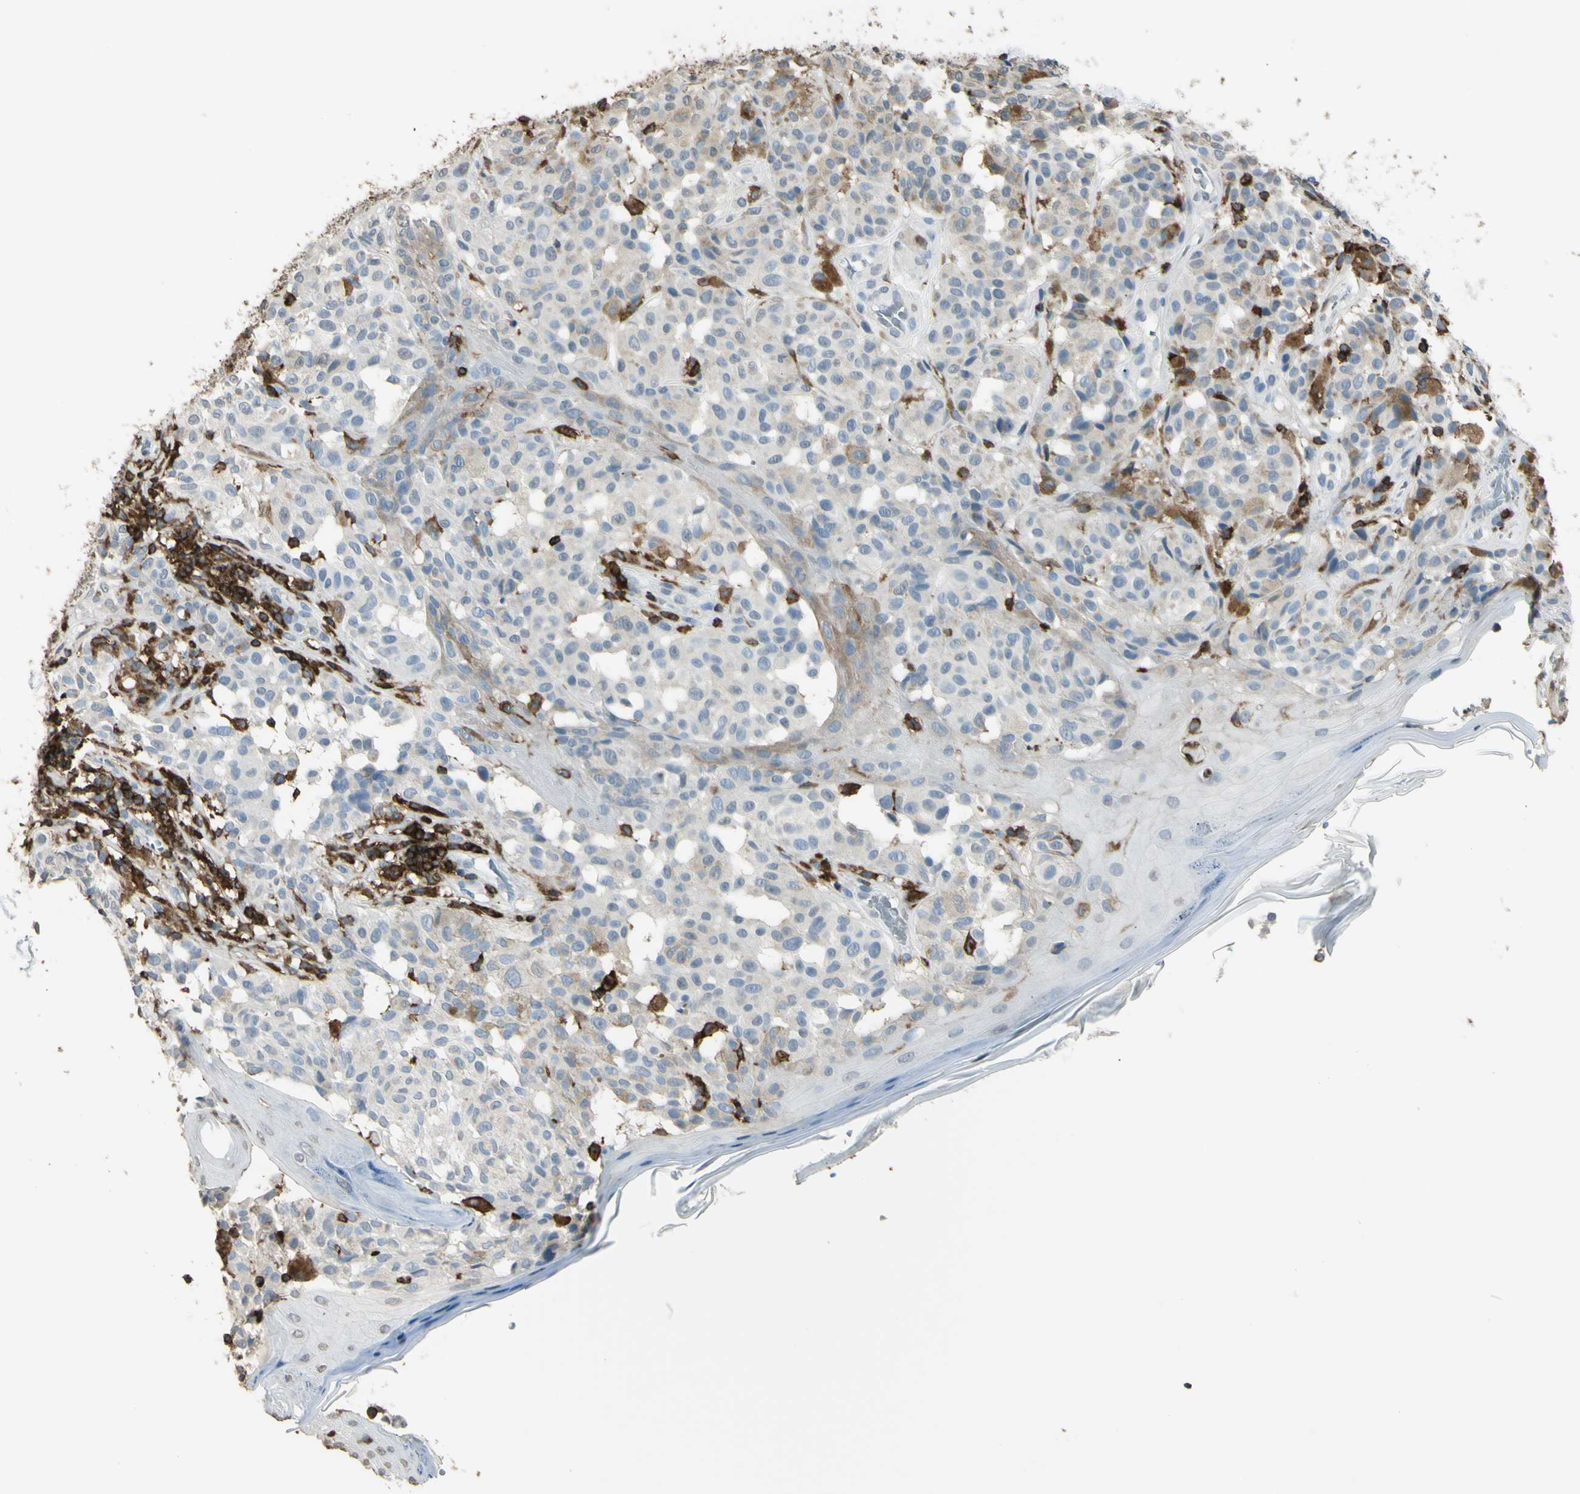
{"staining": {"intensity": "weak", "quantity": "<25%", "location": "cytoplasmic/membranous"}, "tissue": "melanoma", "cell_type": "Tumor cells", "image_type": "cancer", "snomed": [{"axis": "morphology", "description": "Malignant melanoma, NOS"}, {"axis": "topography", "description": "Skin"}], "caption": "Immunohistochemical staining of melanoma reveals no significant expression in tumor cells.", "gene": "PSTPIP1", "patient": {"sex": "female", "age": 46}}